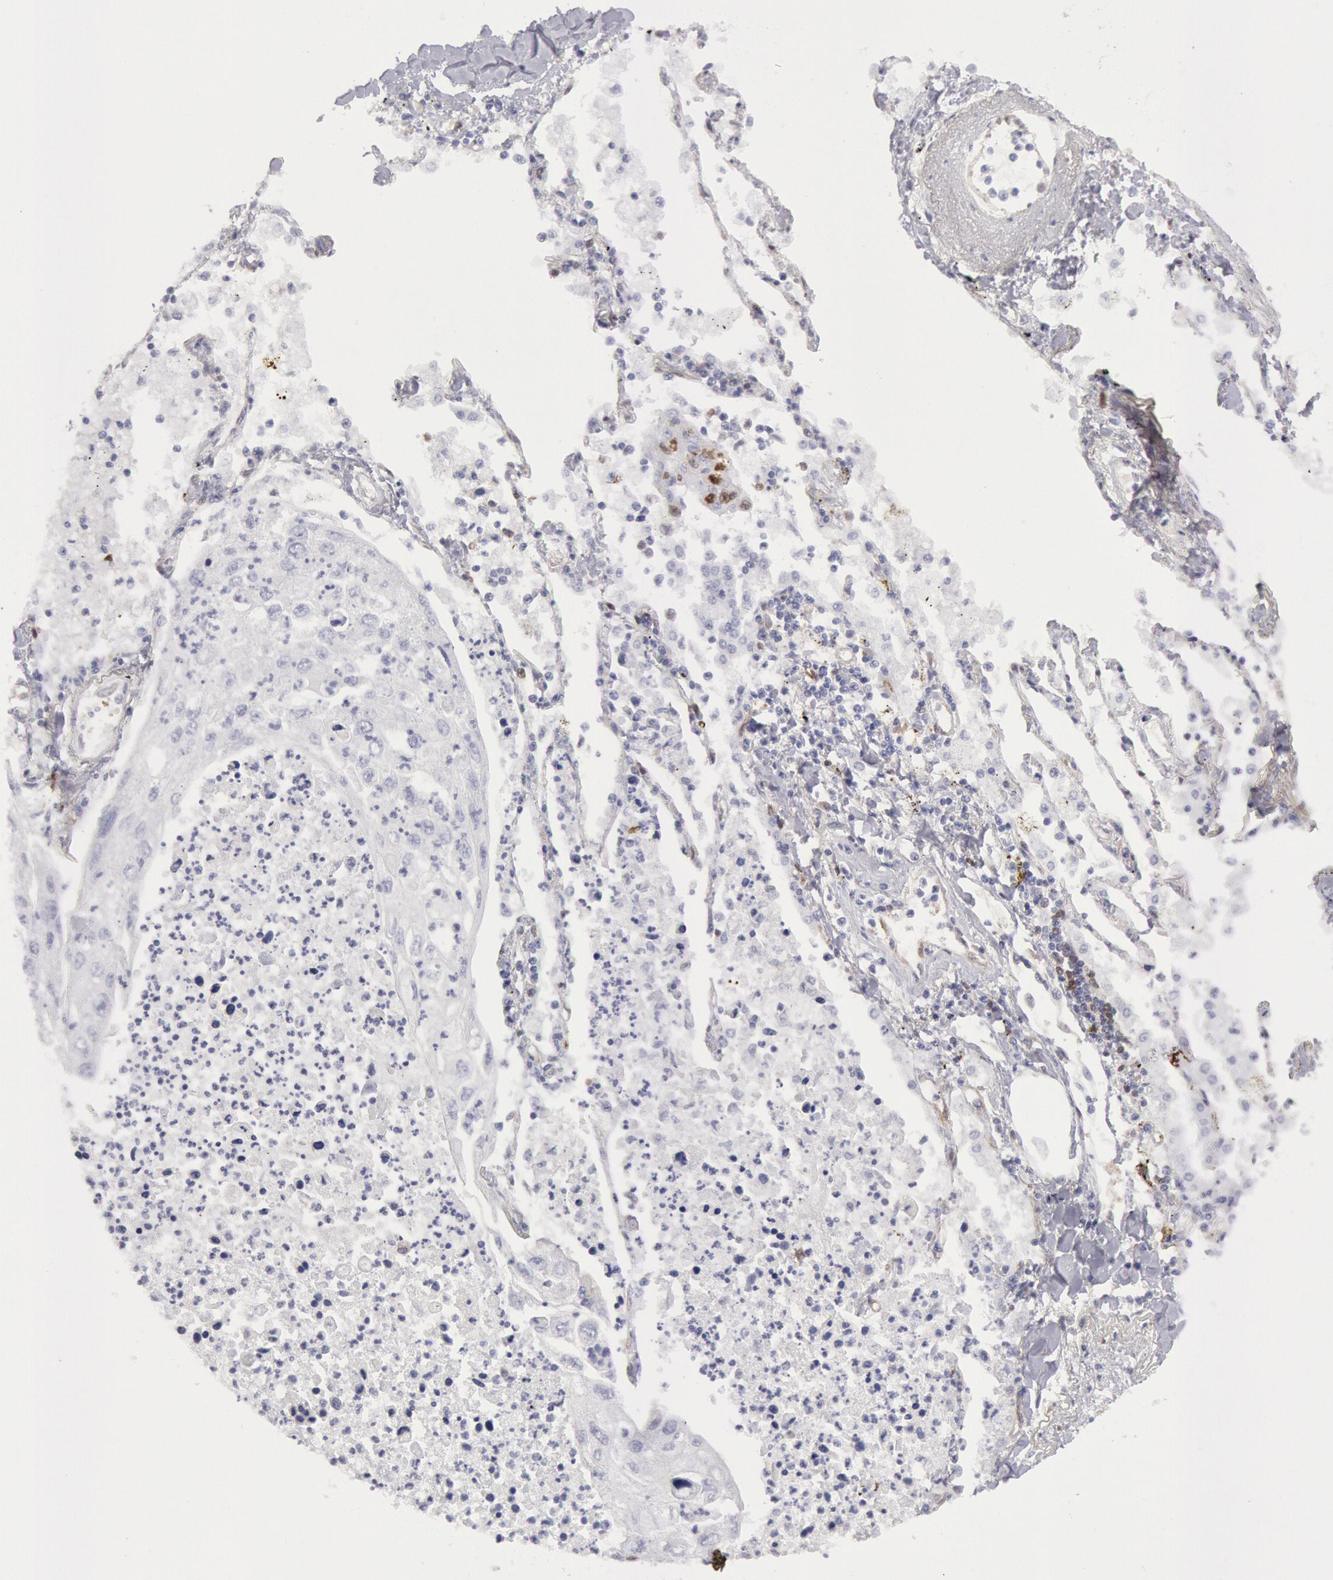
{"staining": {"intensity": "negative", "quantity": "none", "location": "none"}, "tissue": "lung cancer", "cell_type": "Tumor cells", "image_type": "cancer", "snomed": [{"axis": "morphology", "description": "Squamous cell carcinoma, NOS"}, {"axis": "topography", "description": "Lung"}], "caption": "A histopathology image of squamous cell carcinoma (lung) stained for a protein shows no brown staining in tumor cells.", "gene": "CCDC50", "patient": {"sex": "male", "age": 75}}